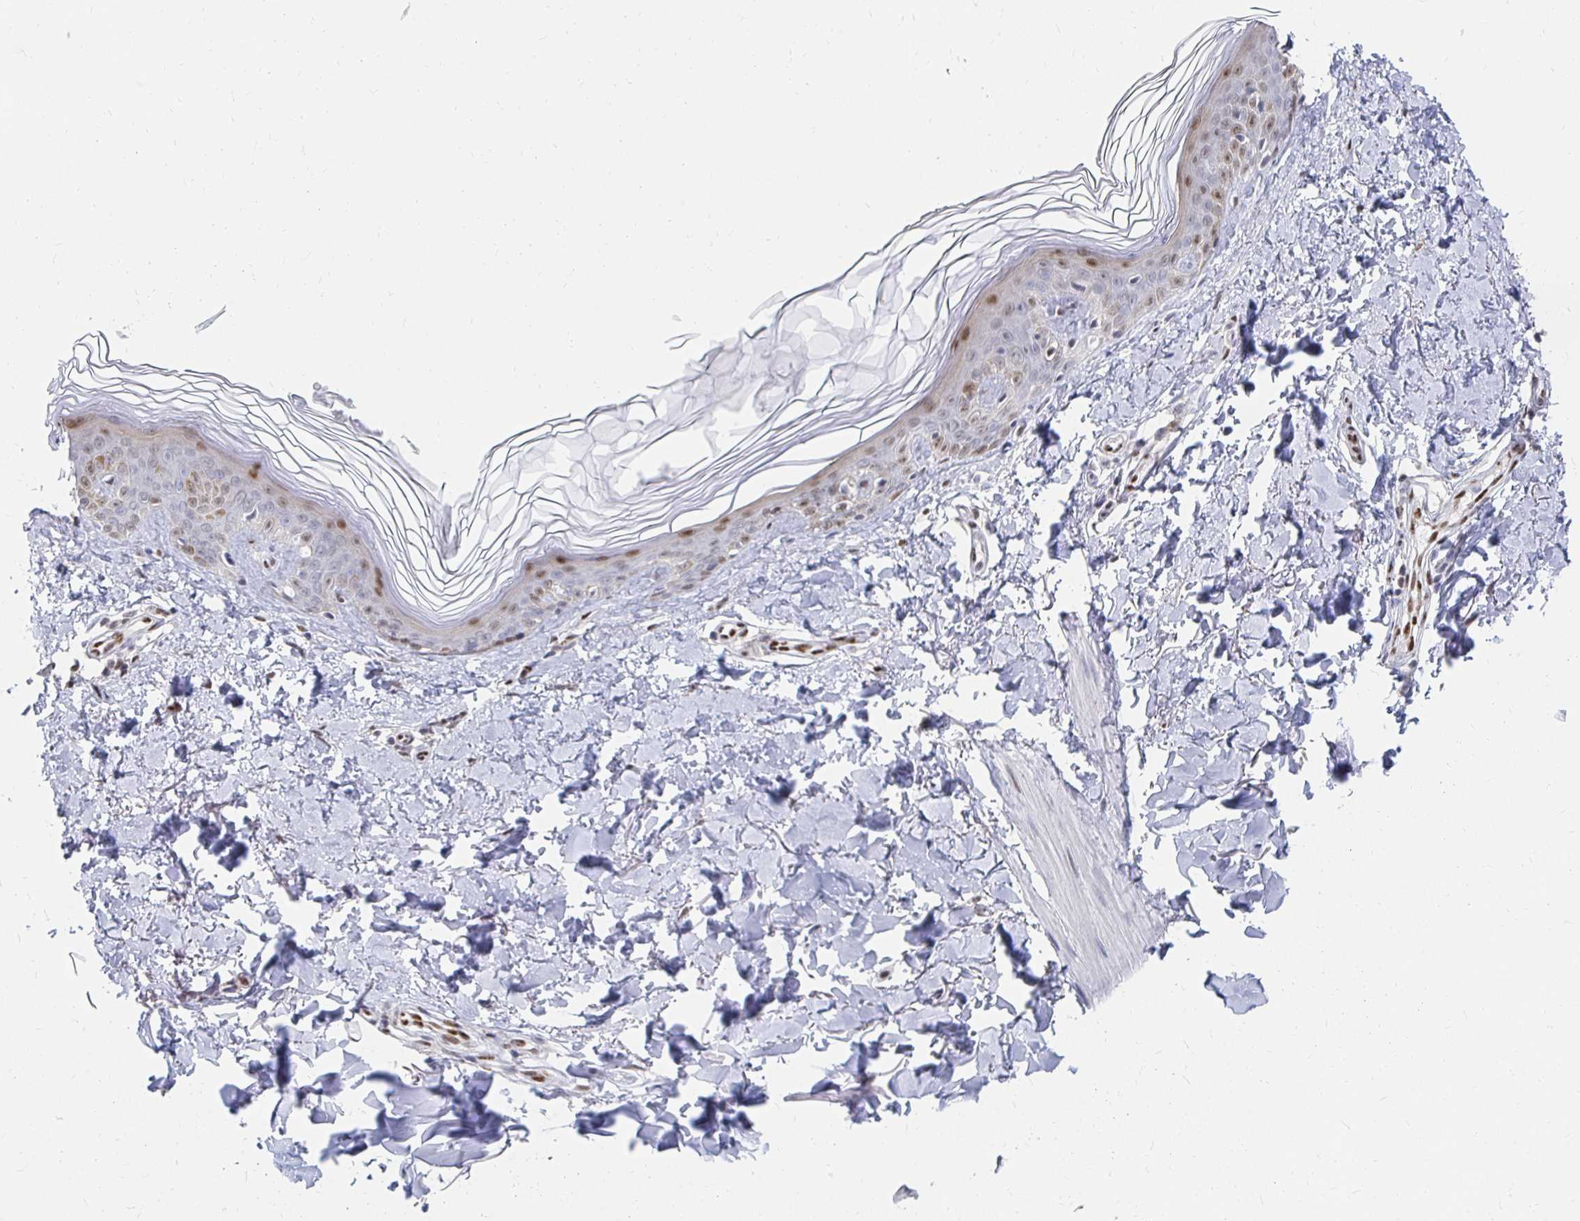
{"staining": {"intensity": "moderate", "quantity": "<25%", "location": "nuclear"}, "tissue": "skin", "cell_type": "Fibroblasts", "image_type": "normal", "snomed": [{"axis": "morphology", "description": "Normal tissue, NOS"}, {"axis": "topography", "description": "Skin"}, {"axis": "topography", "description": "Peripheral nerve tissue"}], "caption": "IHC of normal human skin reveals low levels of moderate nuclear staining in about <25% of fibroblasts.", "gene": "CLIC3", "patient": {"sex": "female", "age": 45}}